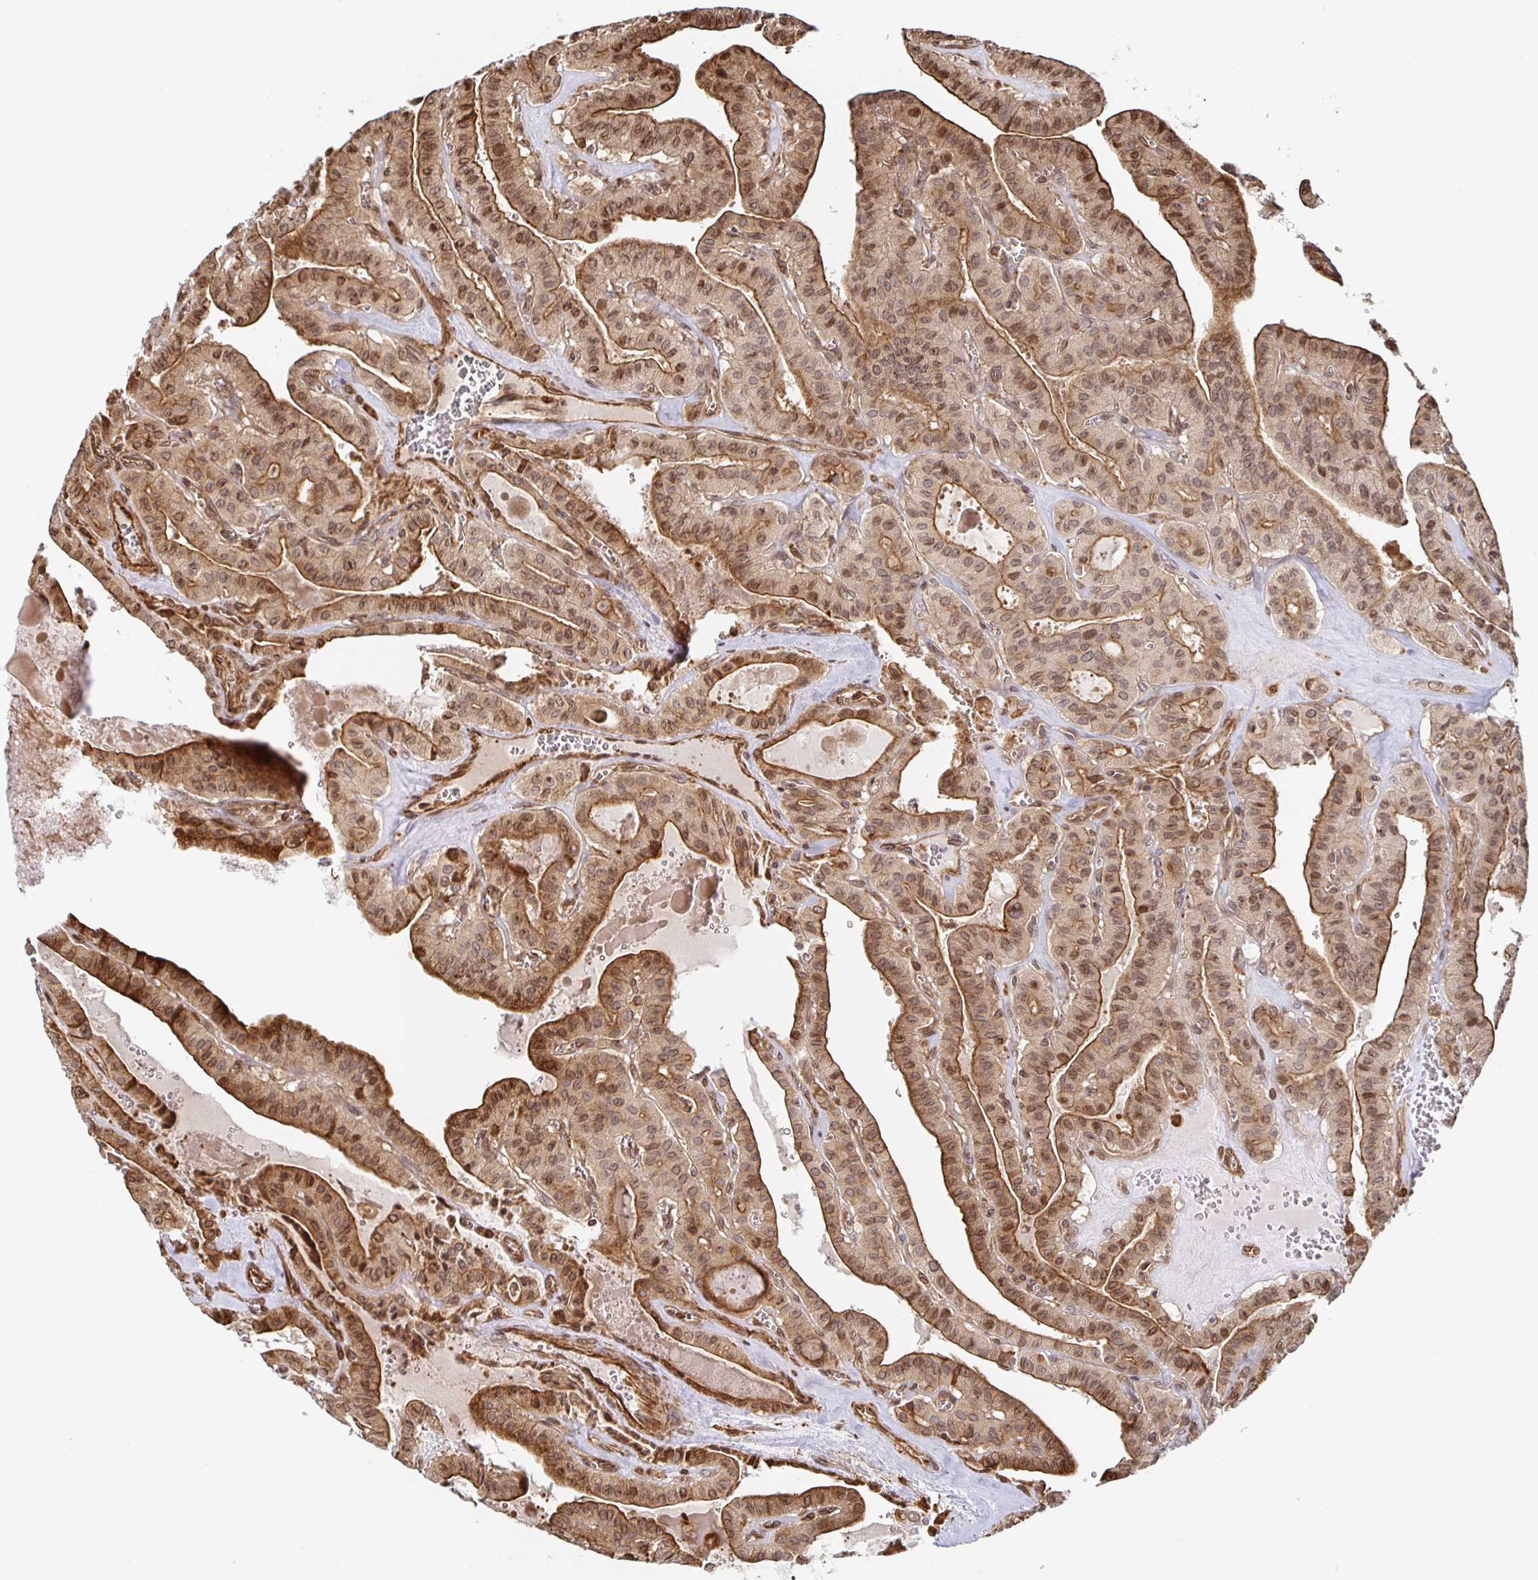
{"staining": {"intensity": "moderate", "quantity": ">75%", "location": "cytoplasmic/membranous,nuclear"}, "tissue": "thyroid cancer", "cell_type": "Tumor cells", "image_type": "cancer", "snomed": [{"axis": "morphology", "description": "Papillary adenocarcinoma, NOS"}, {"axis": "topography", "description": "Thyroid gland"}], "caption": "Immunohistochemical staining of thyroid cancer (papillary adenocarcinoma) shows medium levels of moderate cytoplasmic/membranous and nuclear staining in about >75% of tumor cells. The staining was performed using DAB, with brown indicating positive protein expression. Nuclei are stained blue with hematoxylin.", "gene": "STRAP", "patient": {"sex": "male", "age": 52}}